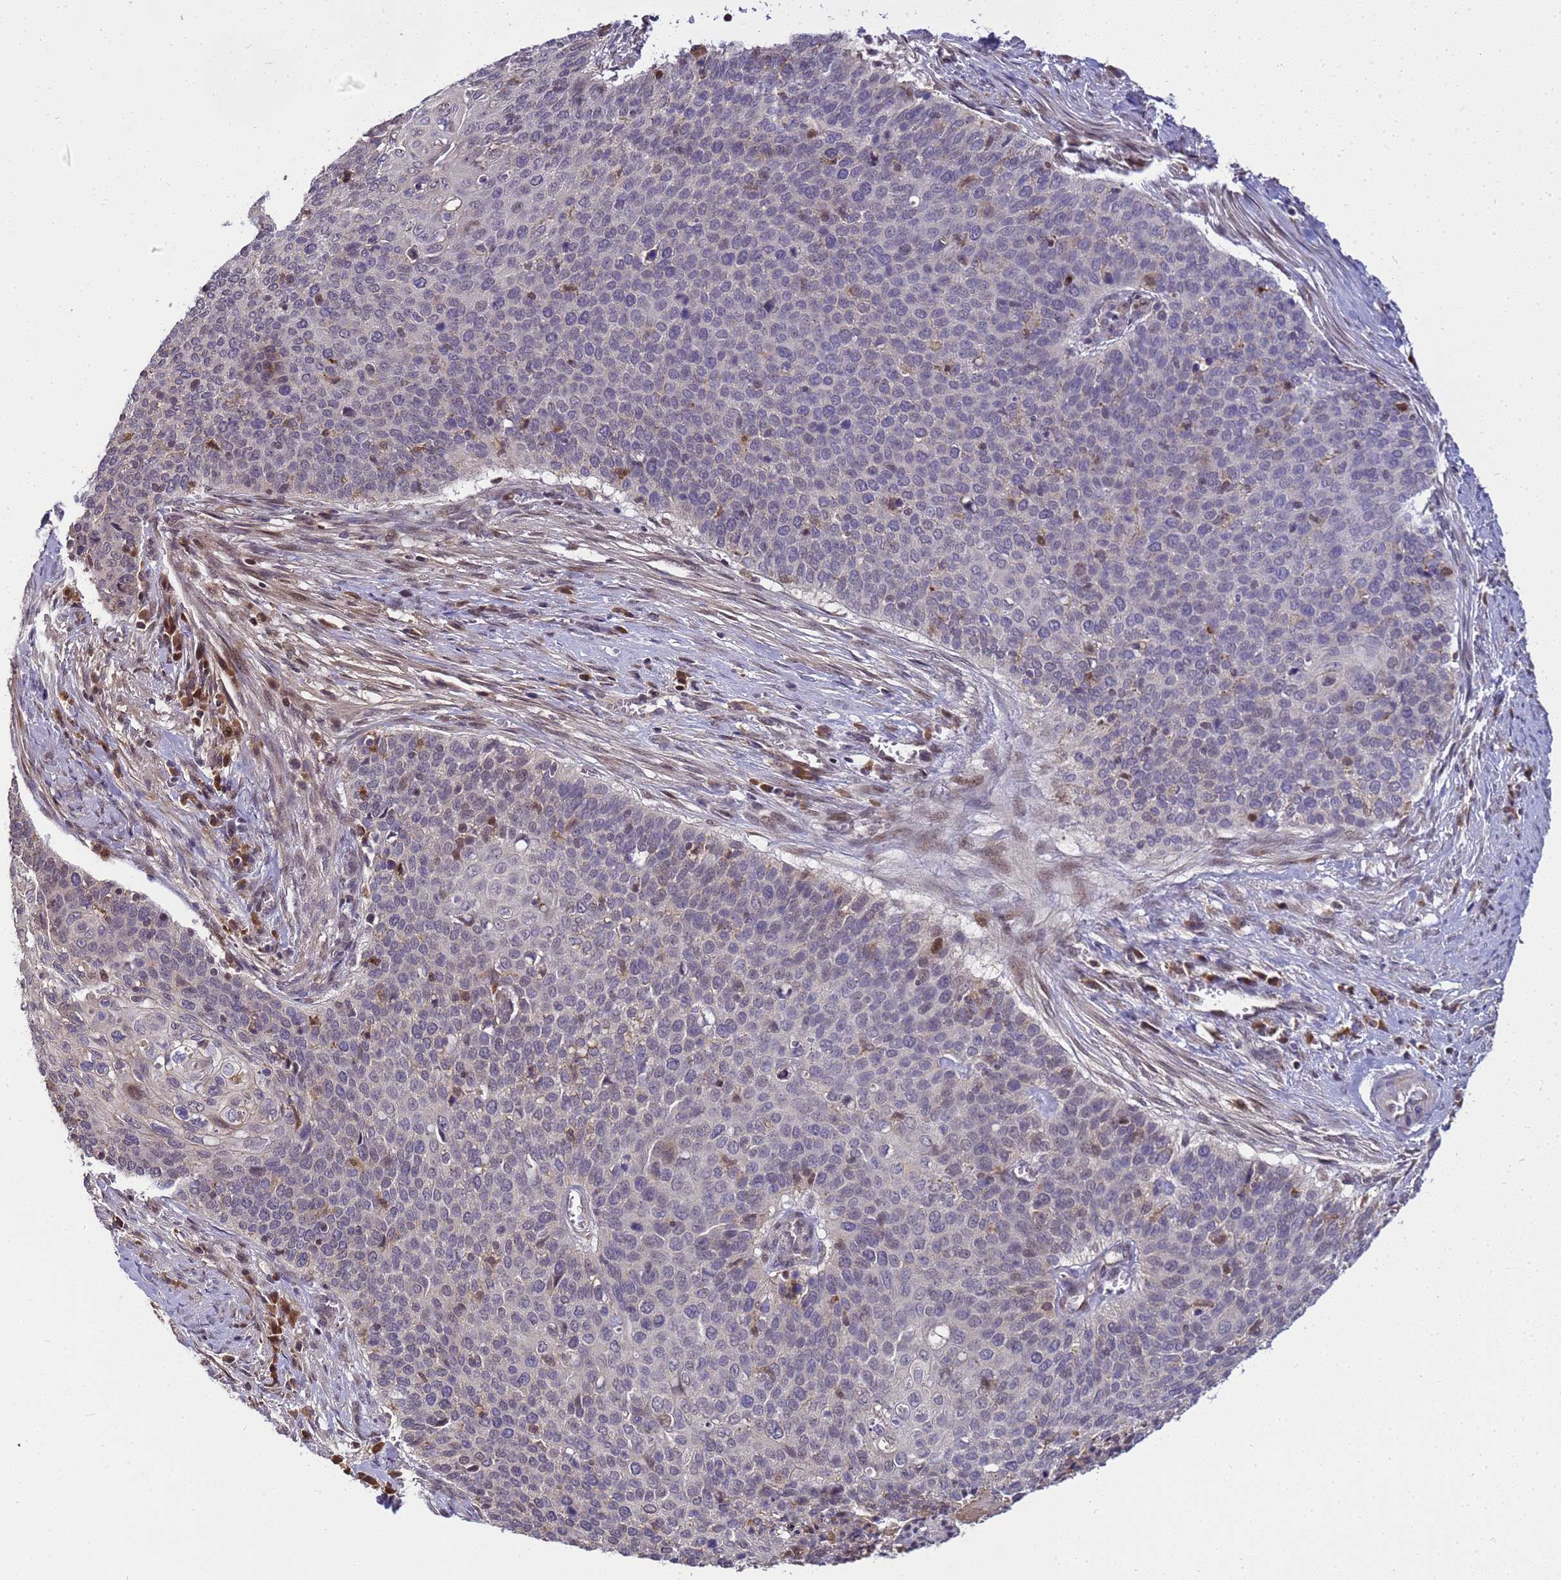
{"staining": {"intensity": "negative", "quantity": "none", "location": "none"}, "tissue": "cervical cancer", "cell_type": "Tumor cells", "image_type": "cancer", "snomed": [{"axis": "morphology", "description": "Squamous cell carcinoma, NOS"}, {"axis": "topography", "description": "Cervix"}], "caption": "DAB immunohistochemical staining of squamous cell carcinoma (cervical) reveals no significant positivity in tumor cells.", "gene": "TMEM74B", "patient": {"sex": "female", "age": 39}}